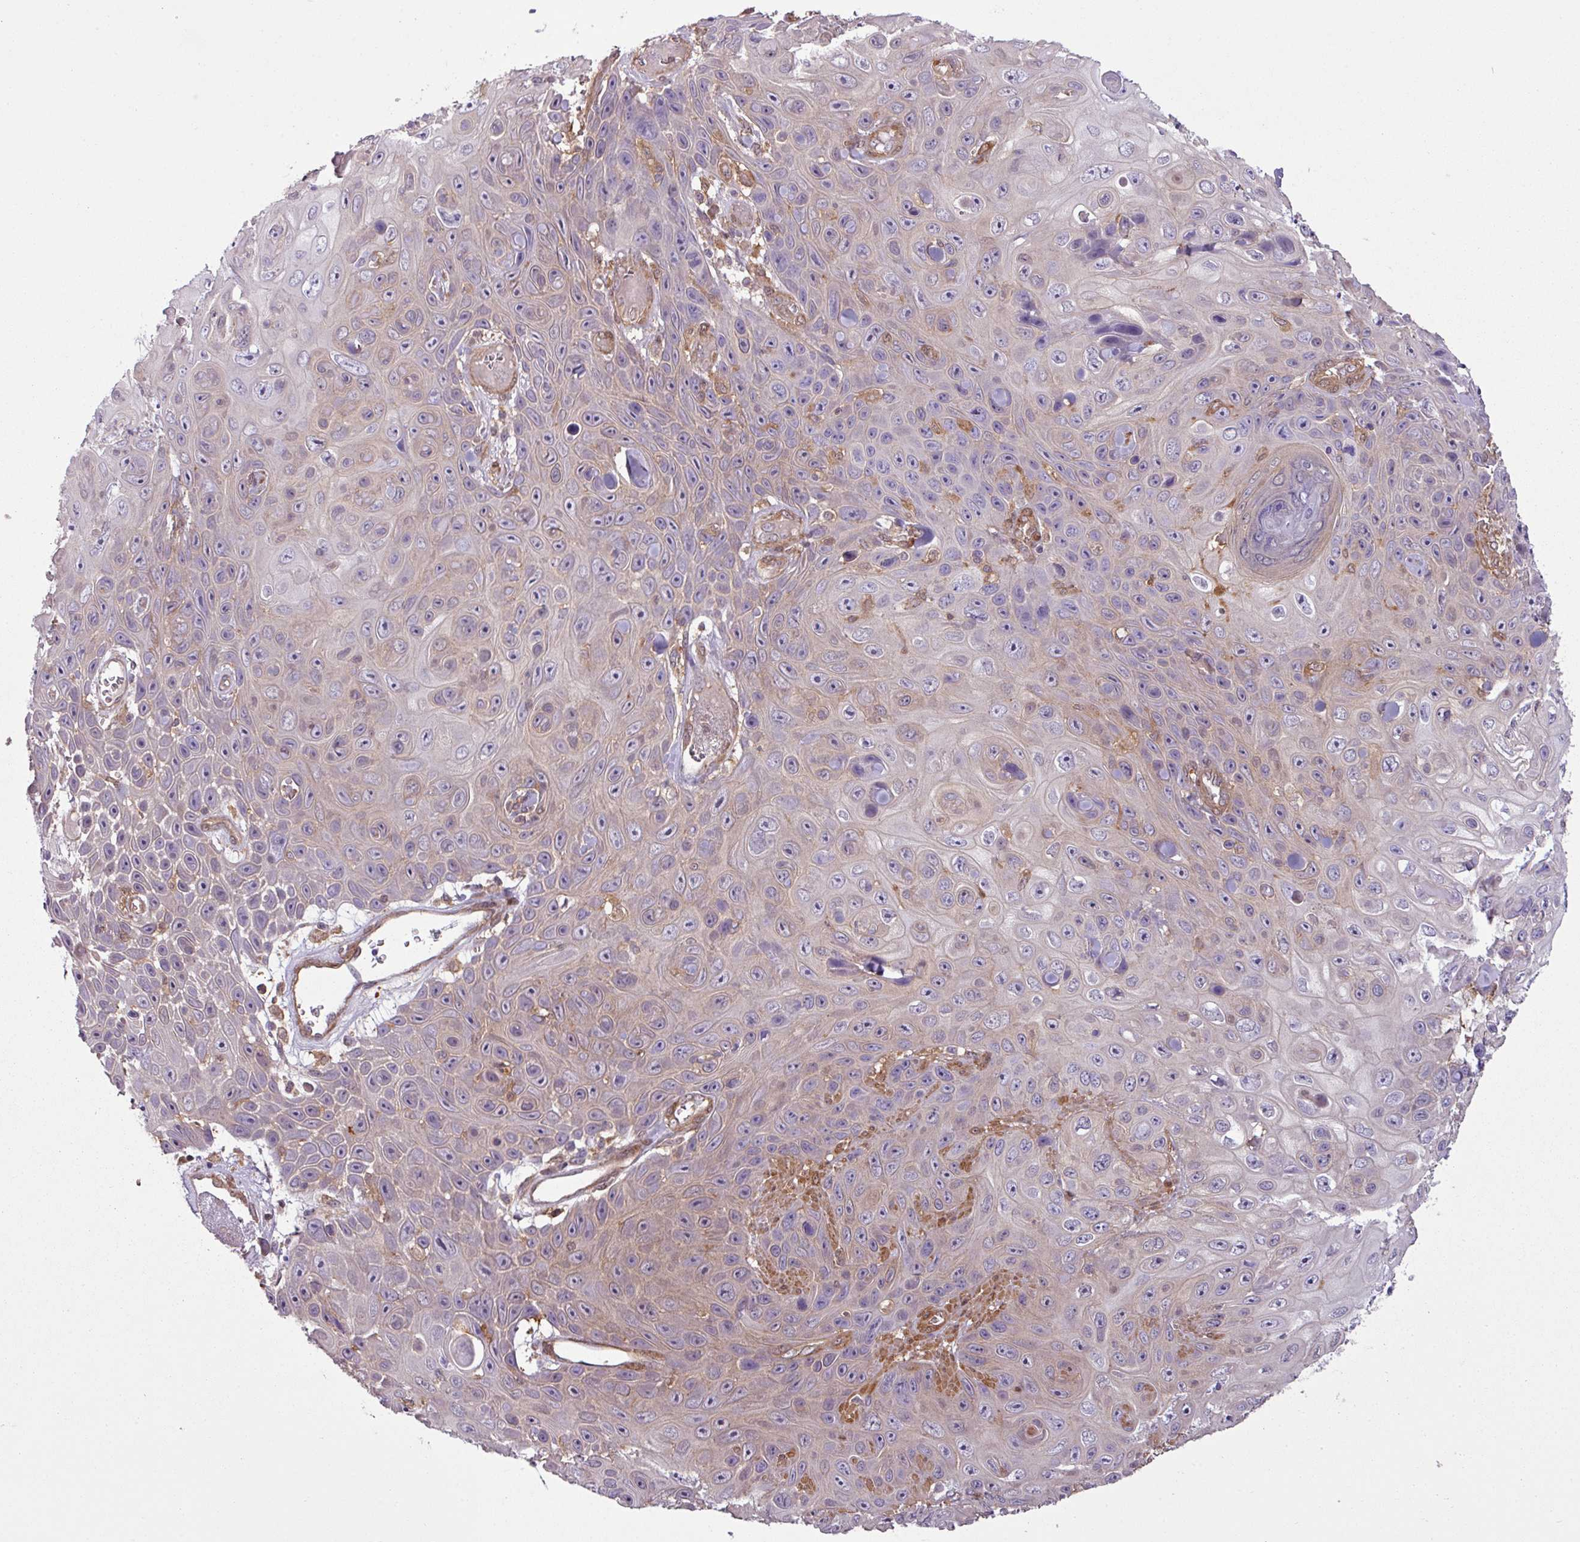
{"staining": {"intensity": "negative", "quantity": "none", "location": "none"}, "tissue": "skin cancer", "cell_type": "Tumor cells", "image_type": "cancer", "snomed": [{"axis": "morphology", "description": "Squamous cell carcinoma, NOS"}, {"axis": "topography", "description": "Skin"}], "caption": "Skin cancer was stained to show a protein in brown. There is no significant expression in tumor cells. Nuclei are stained in blue.", "gene": "SH3BGRL", "patient": {"sex": "male", "age": 82}}